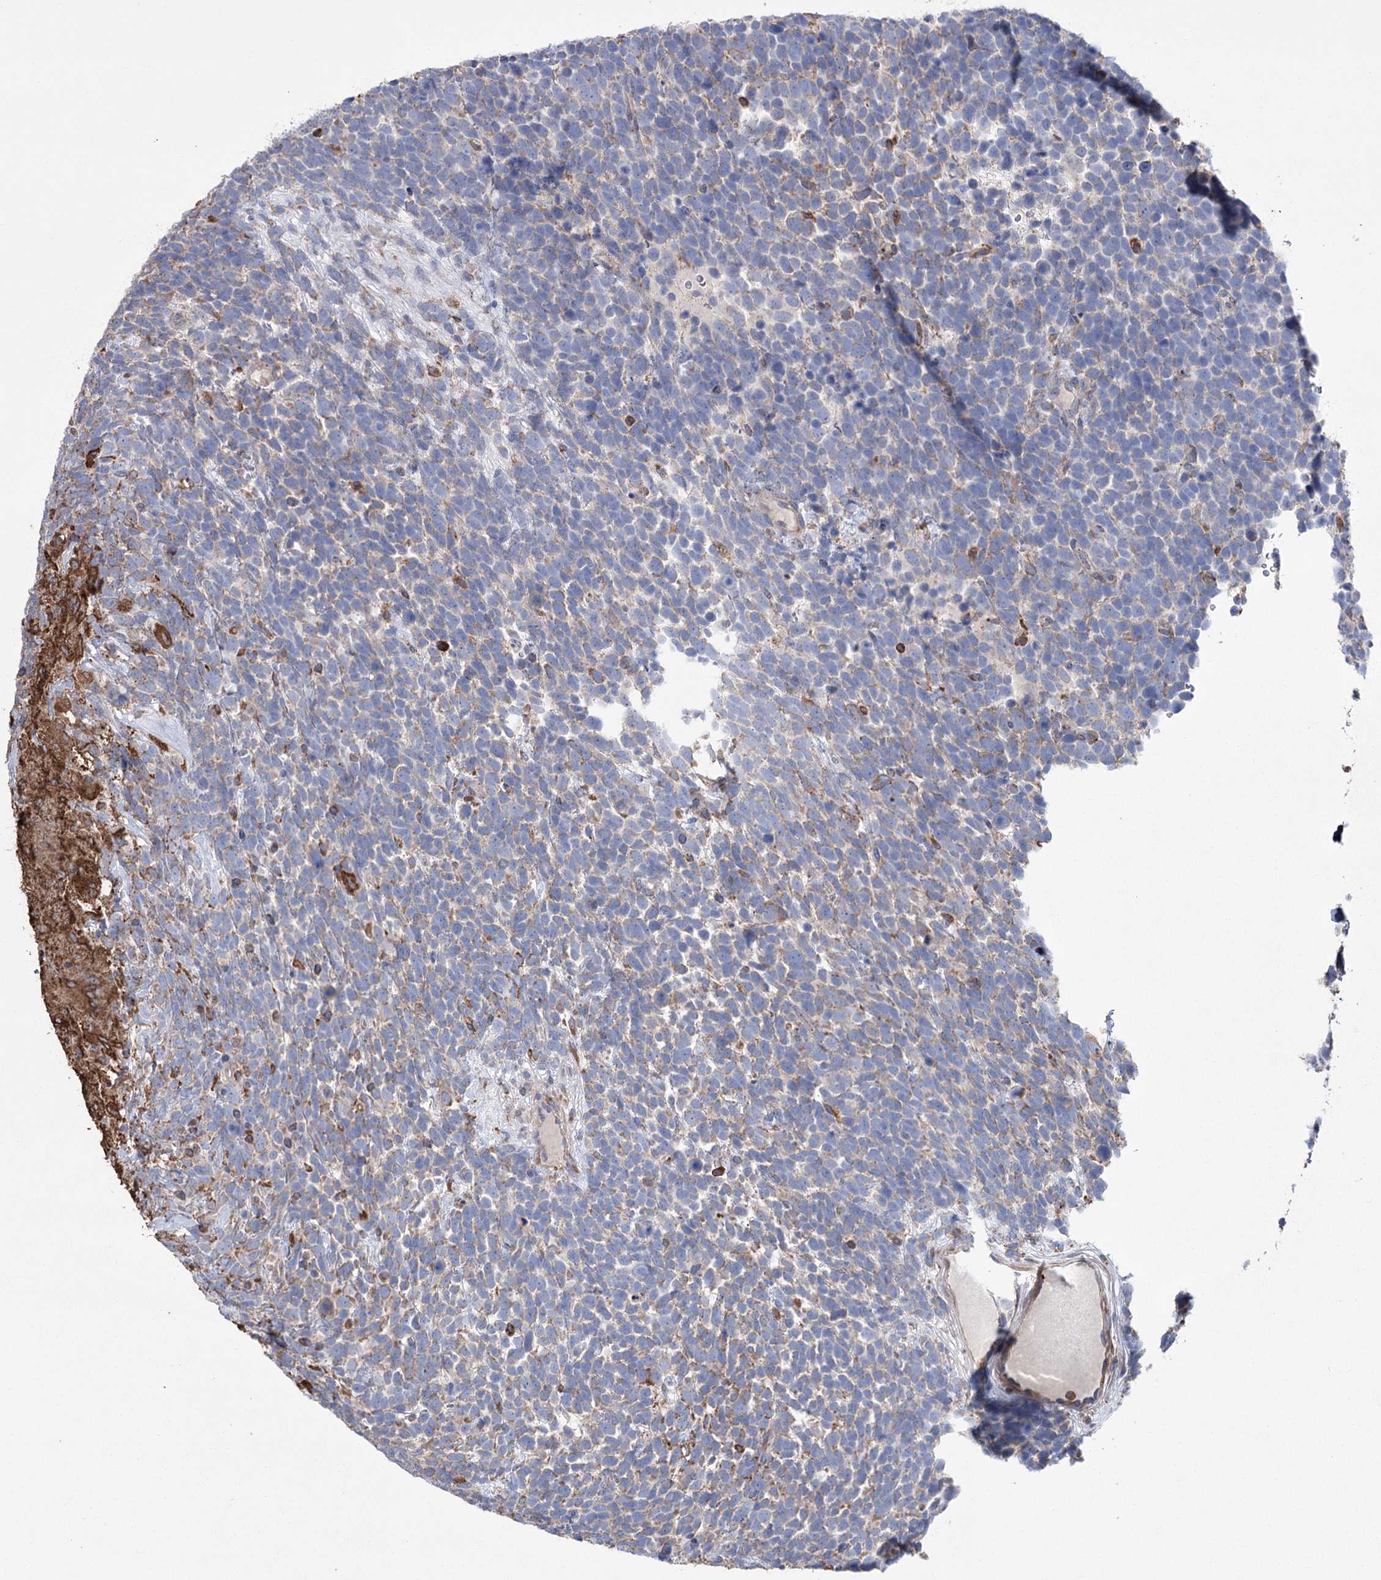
{"staining": {"intensity": "moderate", "quantity": "<25%", "location": "cytoplasmic/membranous"}, "tissue": "urothelial cancer", "cell_type": "Tumor cells", "image_type": "cancer", "snomed": [{"axis": "morphology", "description": "Urothelial carcinoma, High grade"}, {"axis": "topography", "description": "Urinary bladder"}], "caption": "Human urothelial cancer stained with a brown dye reveals moderate cytoplasmic/membranous positive positivity in about <25% of tumor cells.", "gene": "TRIM71", "patient": {"sex": "female", "age": 82}}